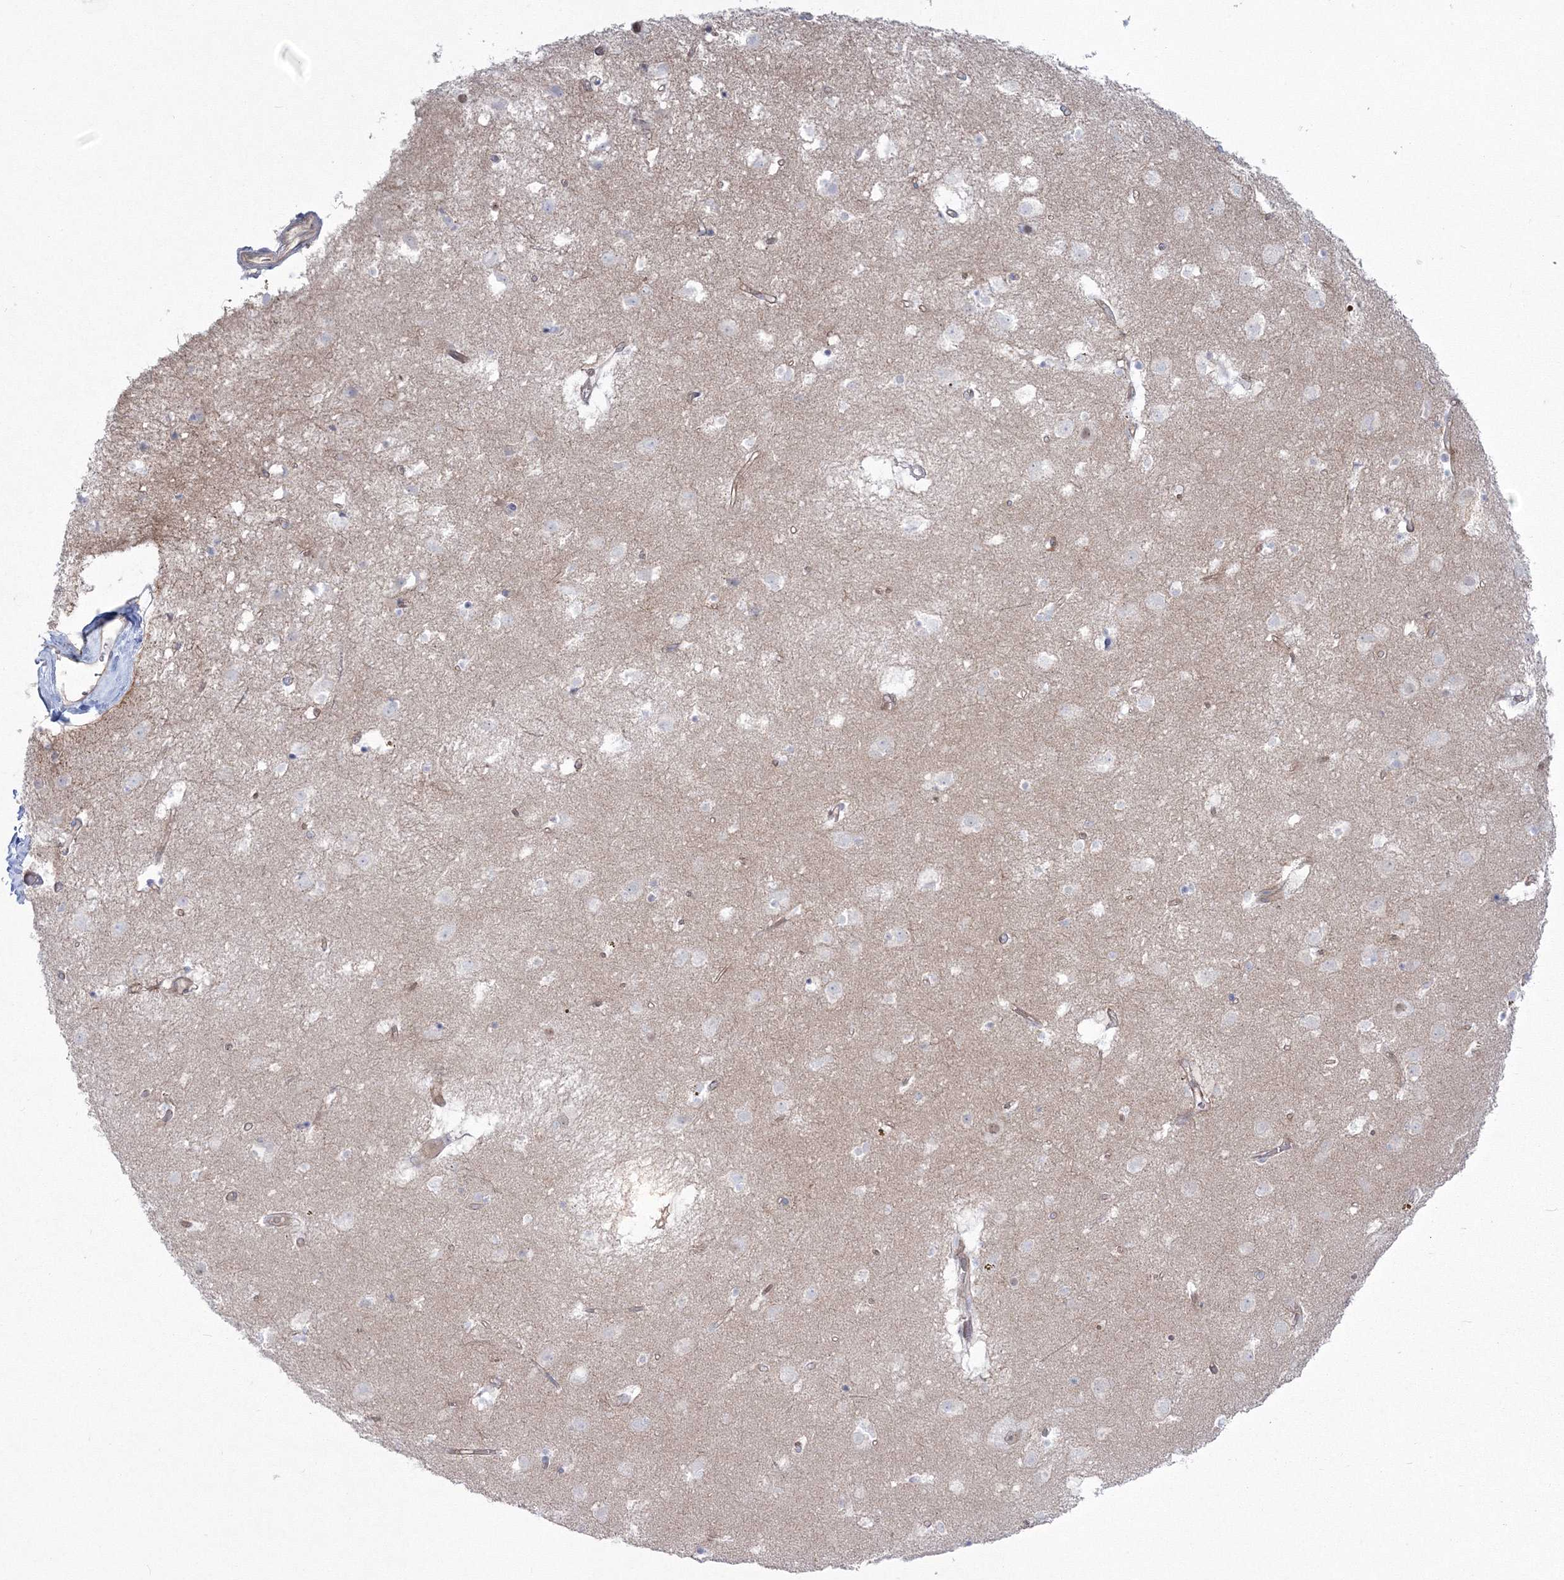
{"staining": {"intensity": "negative", "quantity": "none", "location": "none"}, "tissue": "caudate", "cell_type": "Glial cells", "image_type": "normal", "snomed": [{"axis": "morphology", "description": "Normal tissue, NOS"}, {"axis": "topography", "description": "Lateral ventricle wall"}], "caption": "IHC of benign caudate shows no positivity in glial cells.", "gene": "HYAL2", "patient": {"sex": "male", "age": 70}}